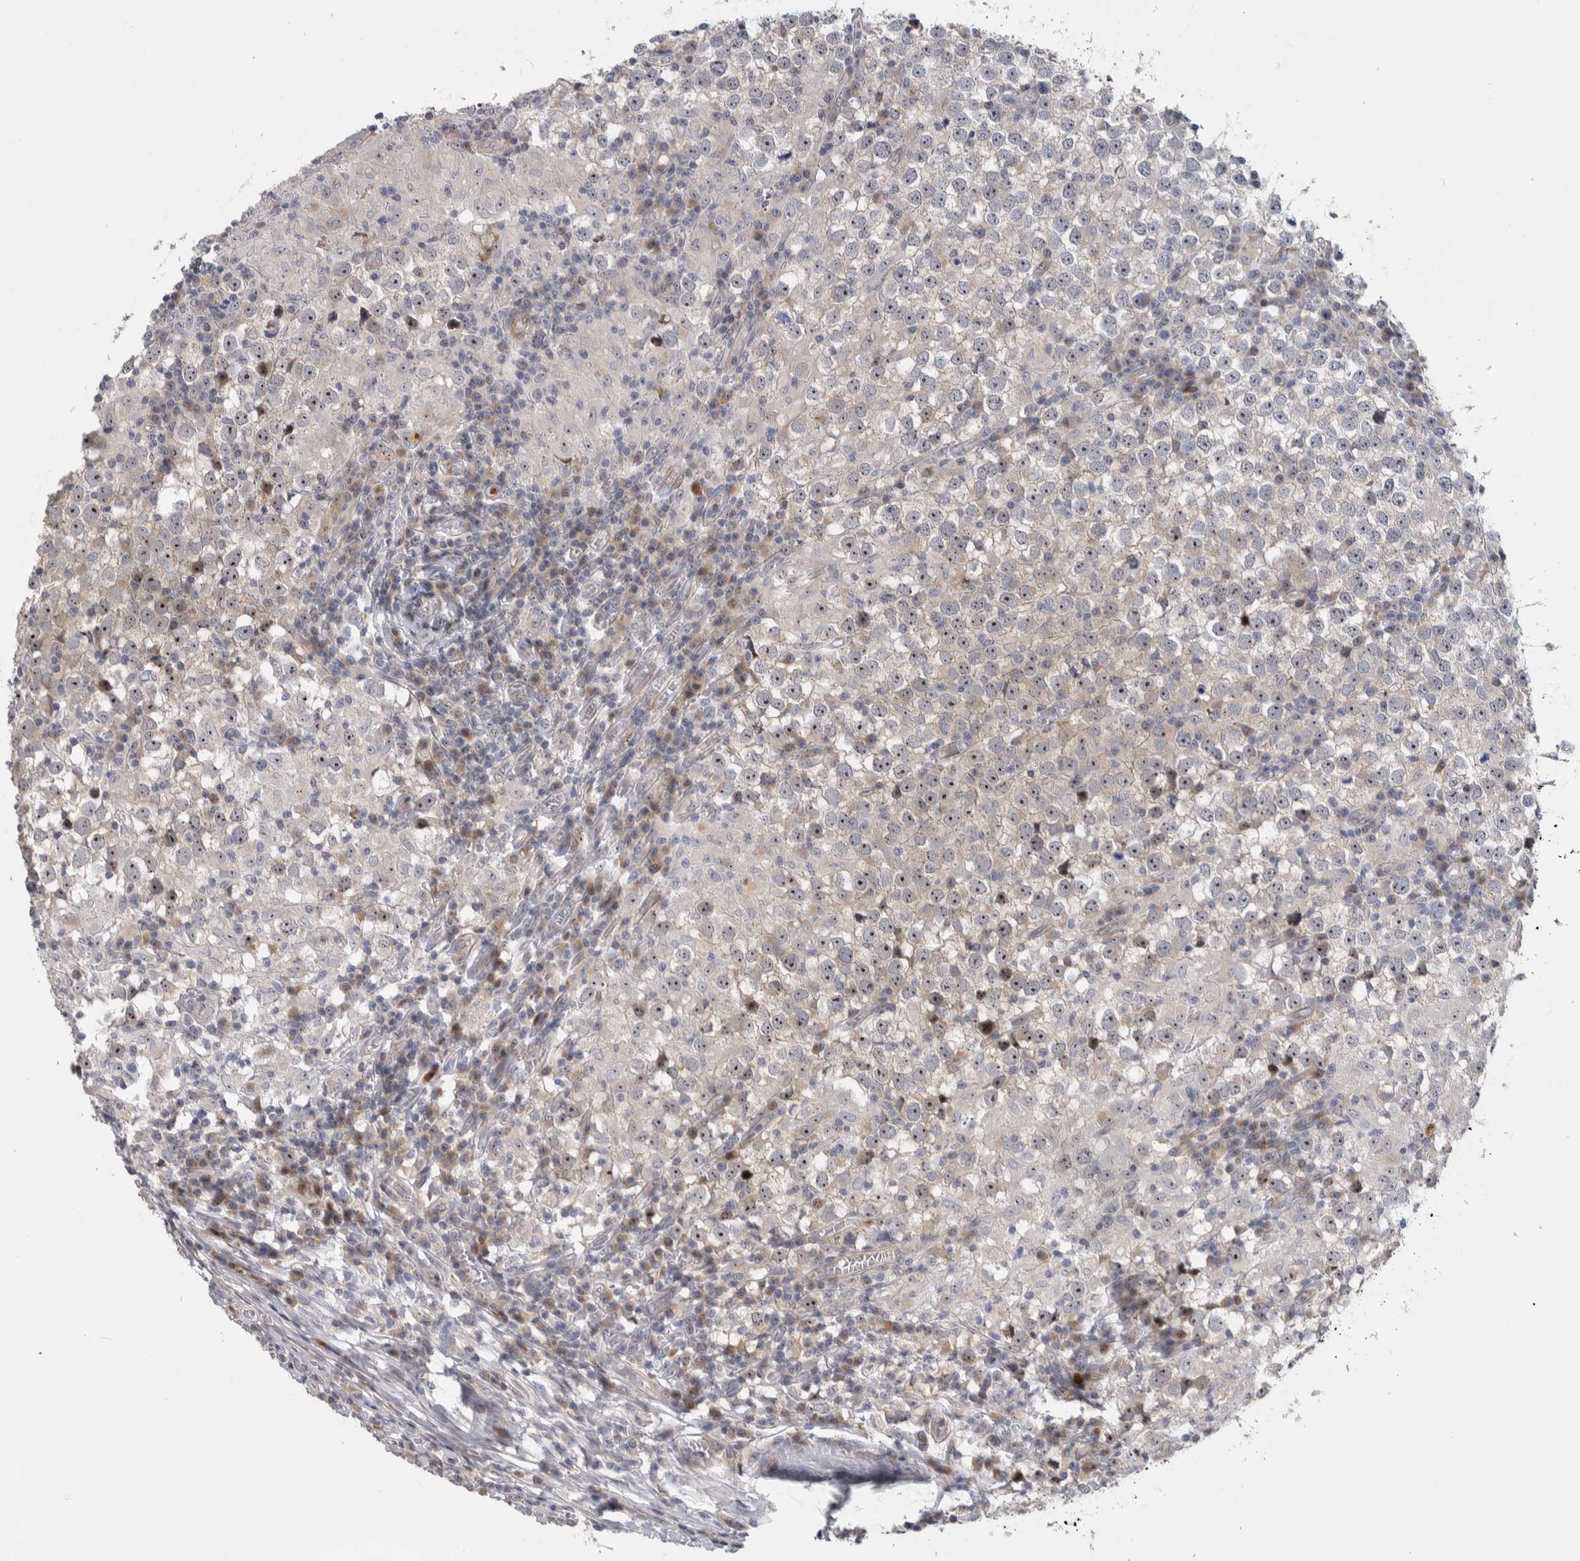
{"staining": {"intensity": "strong", "quantity": "25%-75%", "location": "nuclear"}, "tissue": "testis cancer", "cell_type": "Tumor cells", "image_type": "cancer", "snomed": [{"axis": "morphology", "description": "Seminoma, NOS"}, {"axis": "topography", "description": "Testis"}], "caption": "Testis cancer was stained to show a protein in brown. There is high levels of strong nuclear expression in about 25%-75% of tumor cells.", "gene": "PRRG4", "patient": {"sex": "male", "age": 65}}